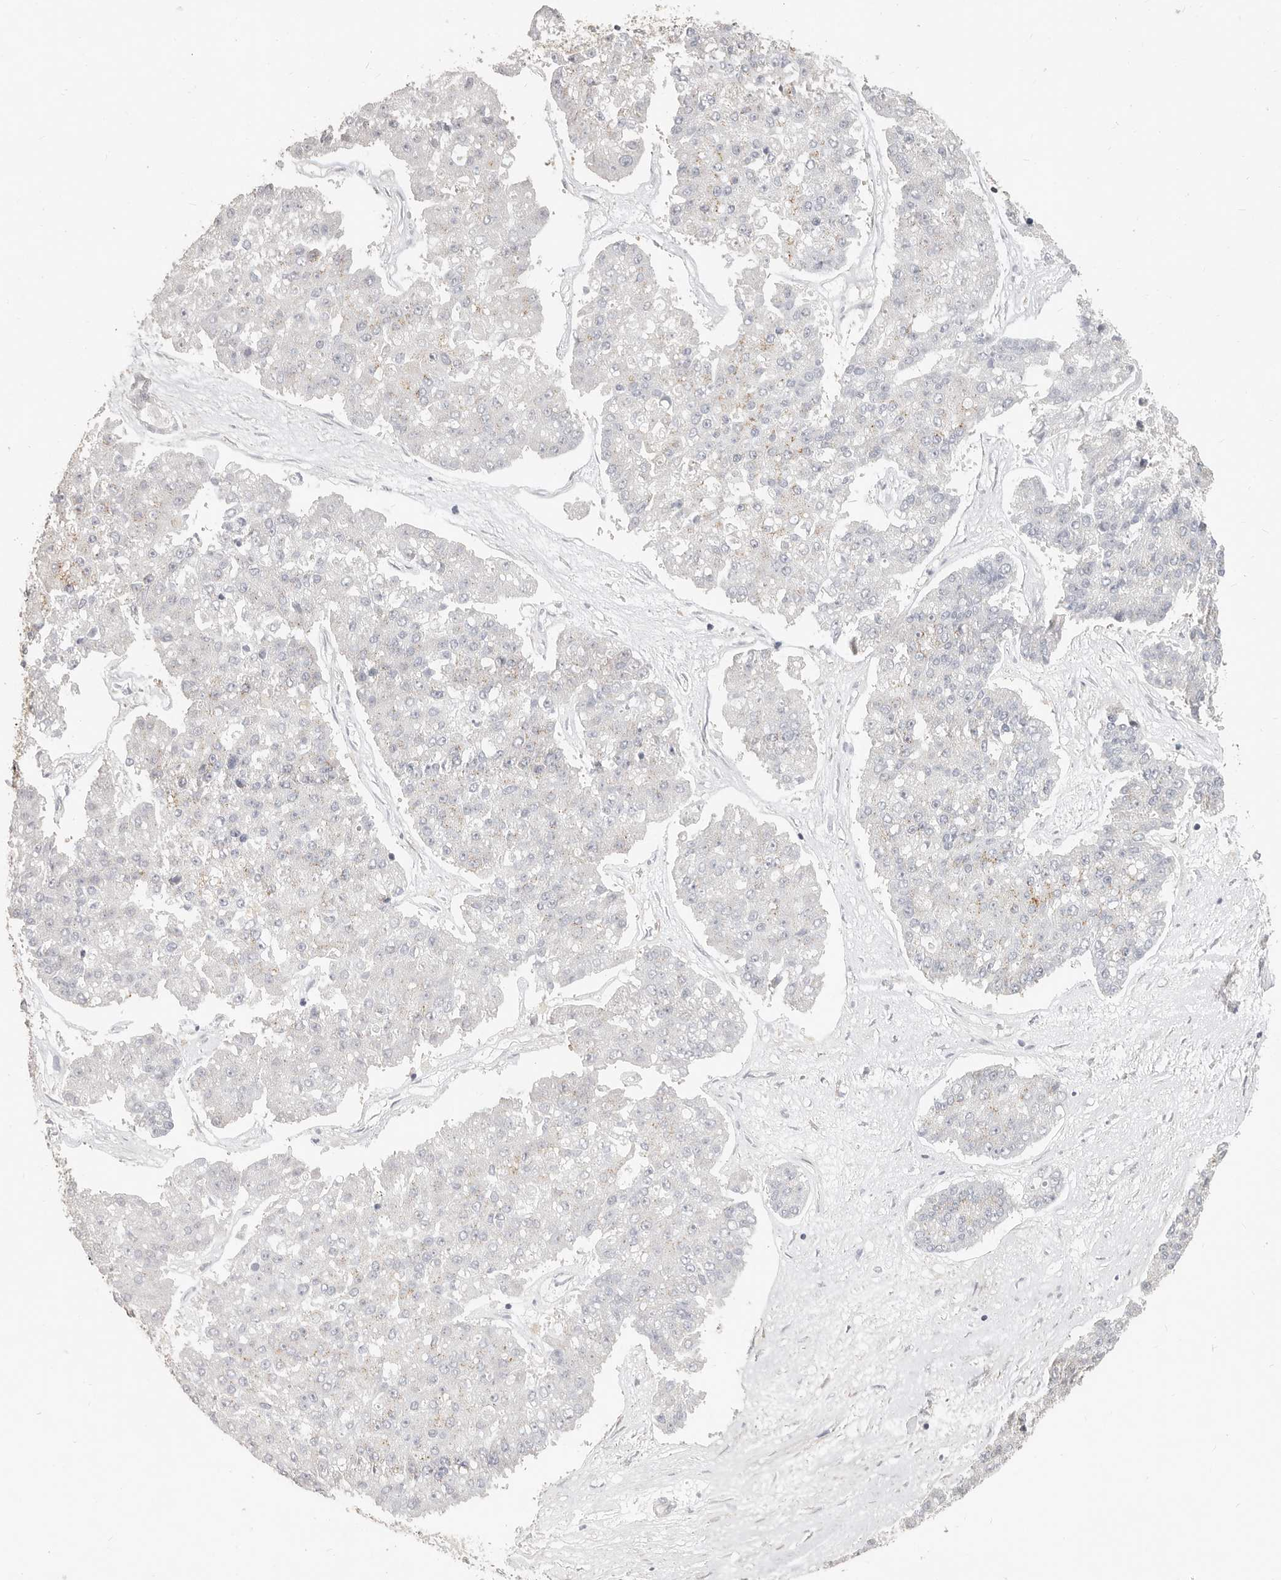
{"staining": {"intensity": "weak", "quantity": "<25%", "location": "cytoplasmic/membranous"}, "tissue": "pancreatic cancer", "cell_type": "Tumor cells", "image_type": "cancer", "snomed": [{"axis": "morphology", "description": "Adenocarcinoma, NOS"}, {"axis": "topography", "description": "Pancreas"}], "caption": "Immunohistochemistry (IHC) photomicrograph of pancreatic adenocarcinoma stained for a protein (brown), which exhibits no positivity in tumor cells. (IHC, brightfield microscopy, high magnification).", "gene": "RABAC1", "patient": {"sex": "male", "age": 50}}